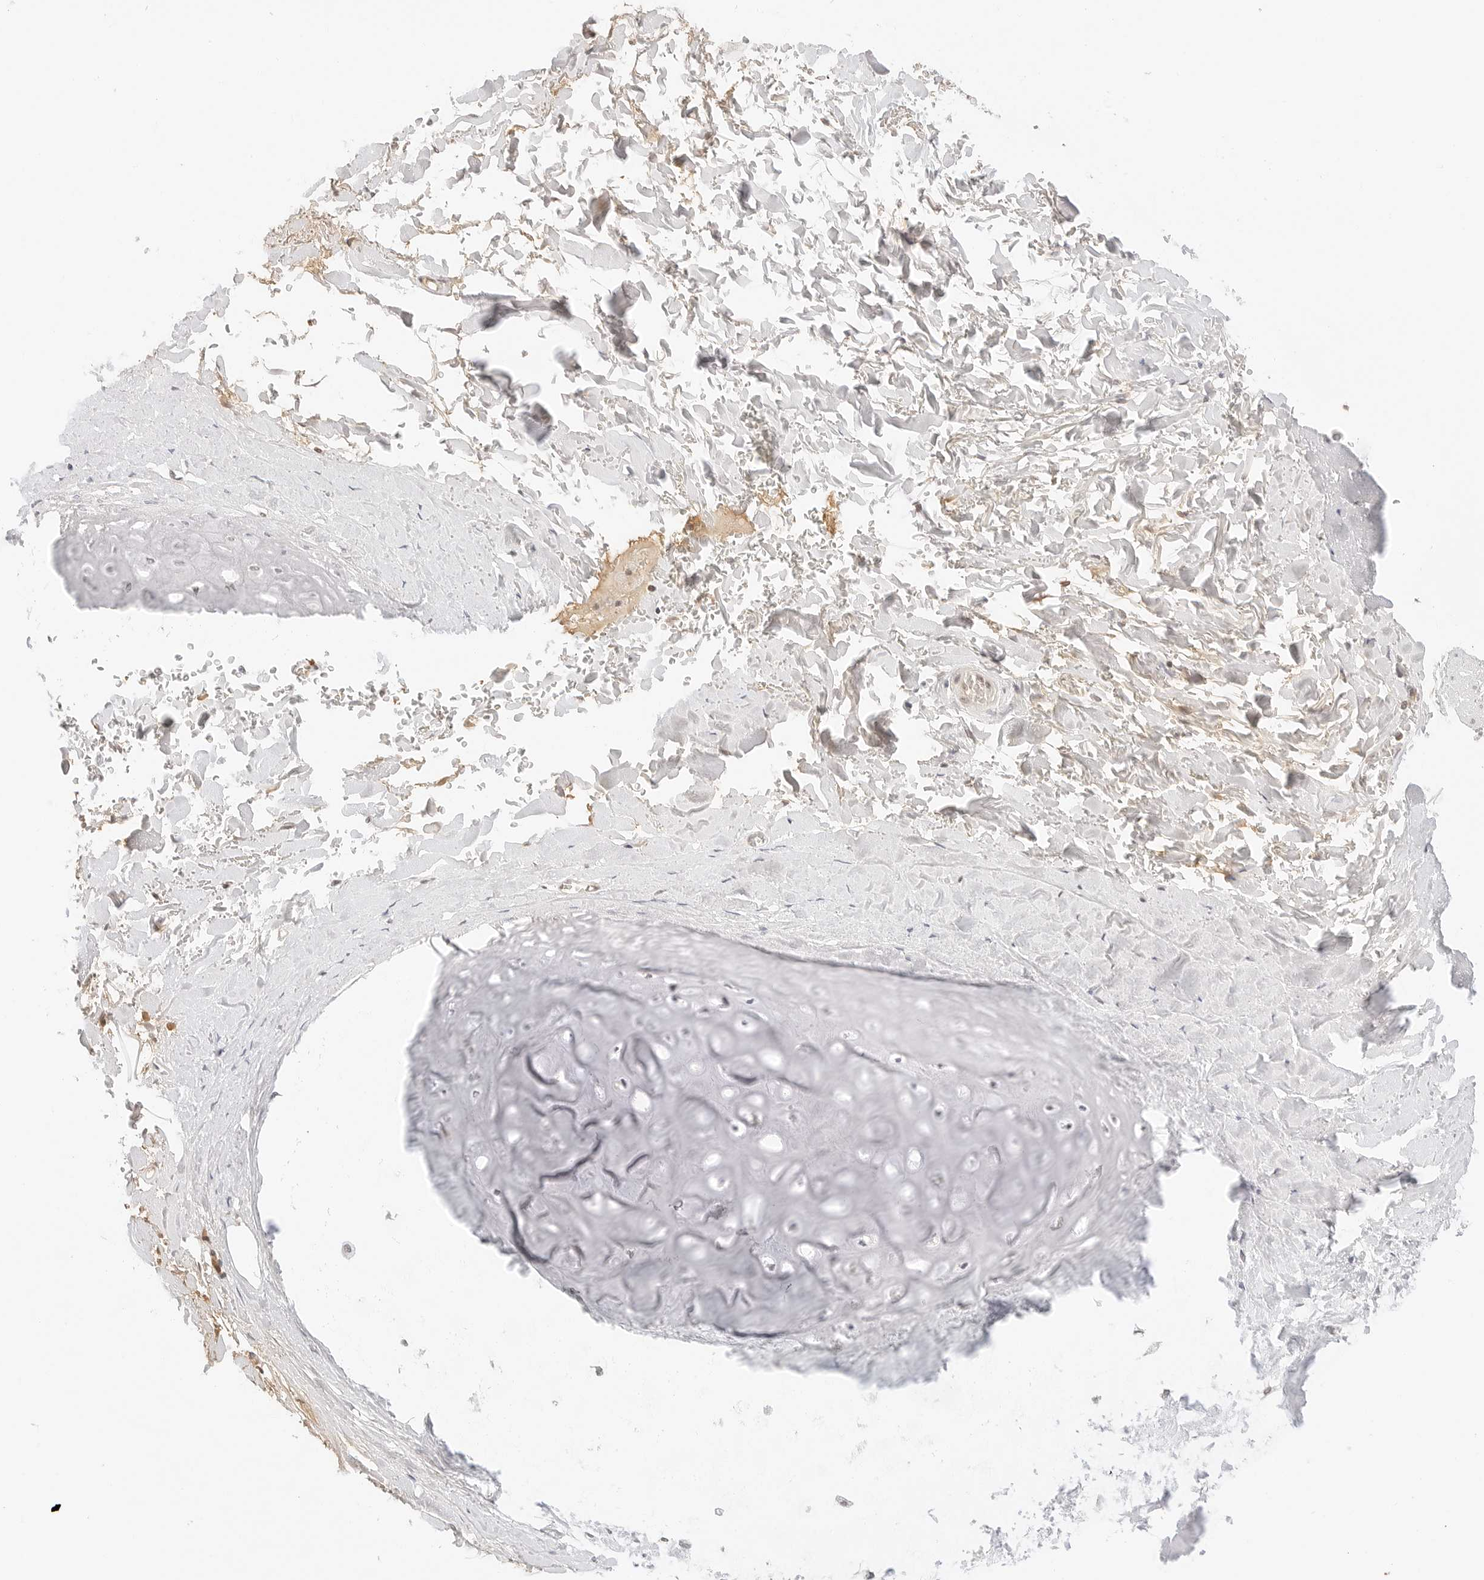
{"staining": {"intensity": "negative", "quantity": "none", "location": "none"}, "tissue": "adipose tissue", "cell_type": "Adipocytes", "image_type": "normal", "snomed": [{"axis": "morphology", "description": "Normal tissue, NOS"}, {"axis": "topography", "description": "Cartilage tissue"}], "caption": "The immunohistochemistry (IHC) photomicrograph has no significant positivity in adipocytes of adipose tissue.", "gene": "SEPTIN4", "patient": {"sex": "female", "age": 63}}